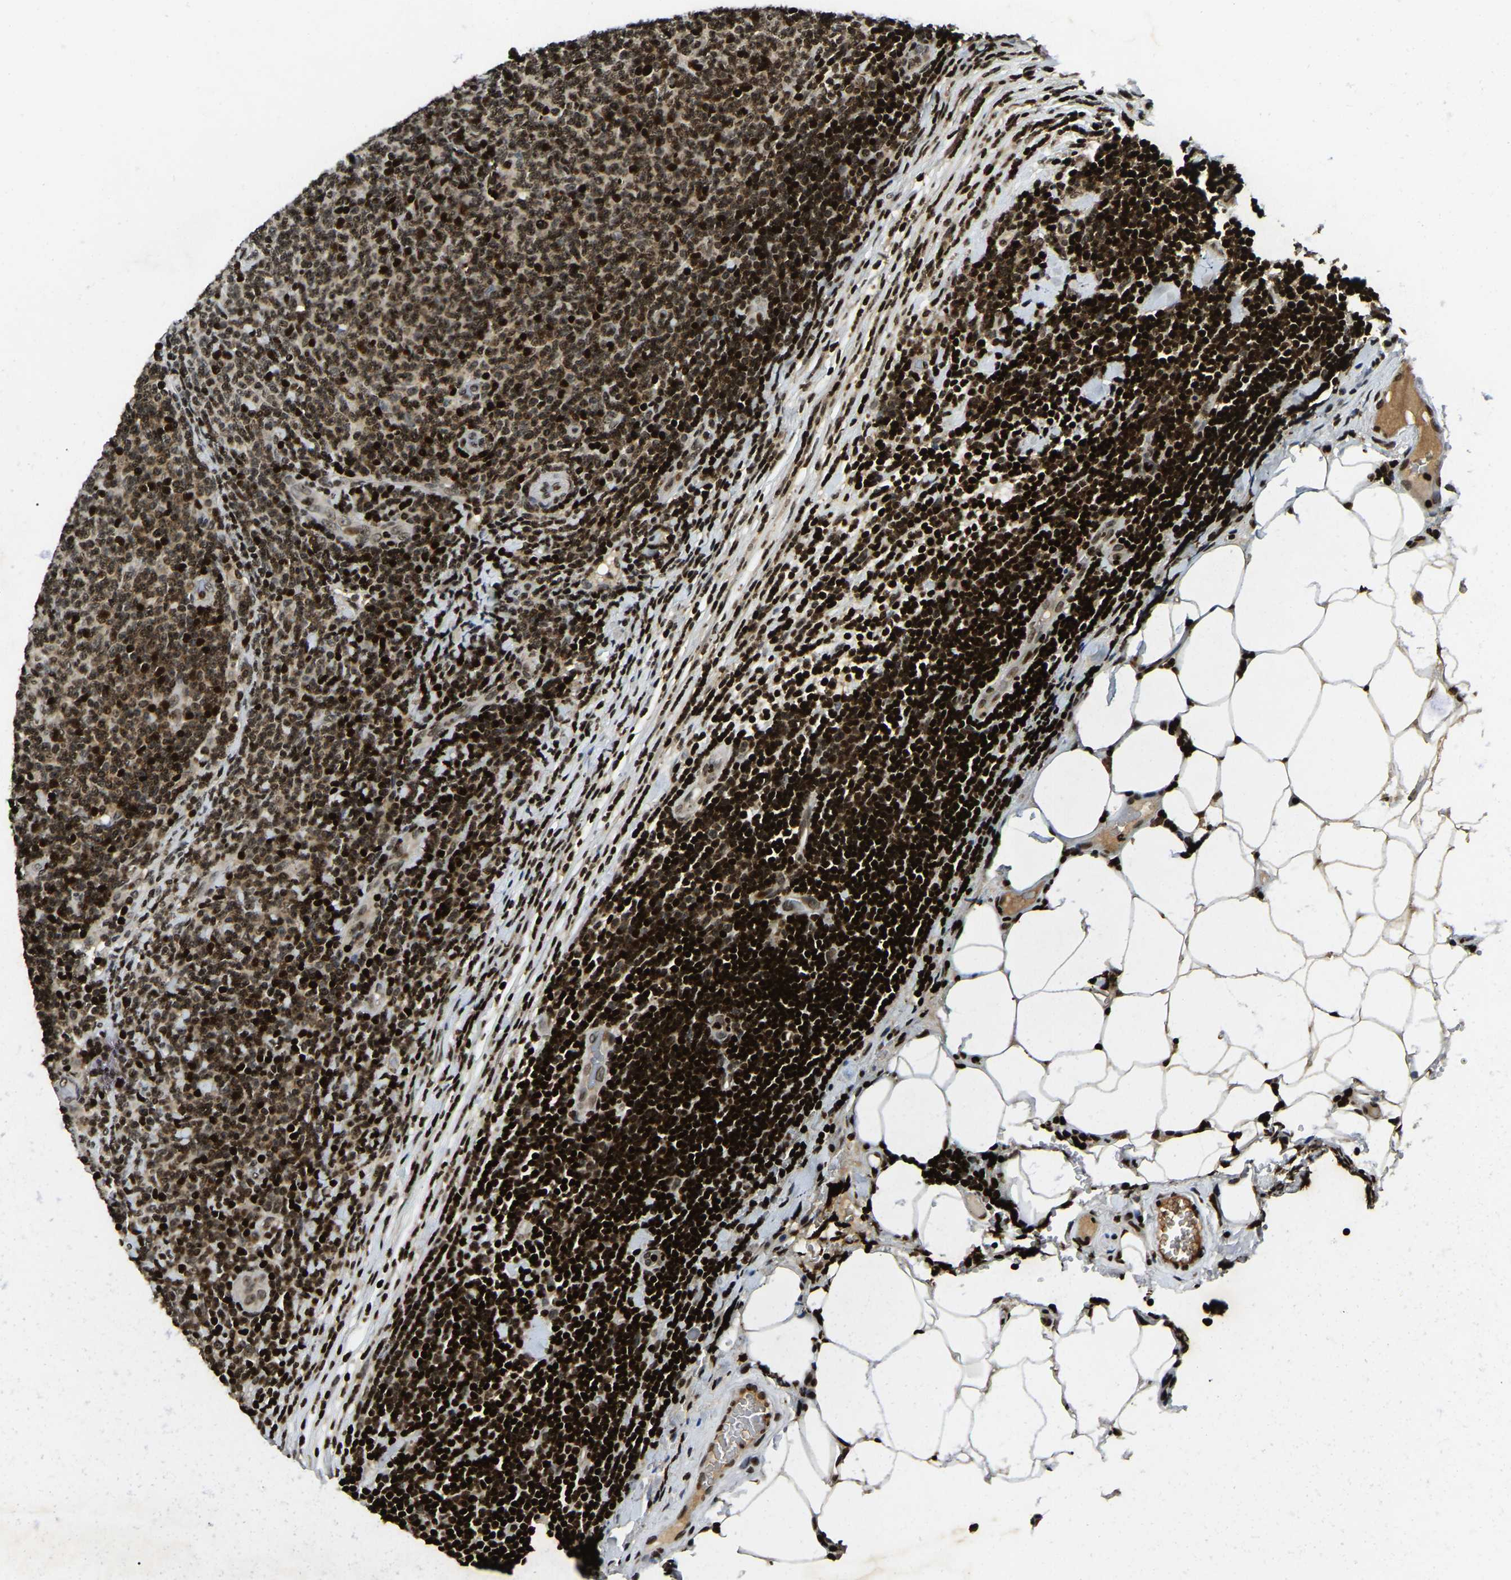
{"staining": {"intensity": "moderate", "quantity": ">75%", "location": "nuclear"}, "tissue": "lymphoma", "cell_type": "Tumor cells", "image_type": "cancer", "snomed": [{"axis": "morphology", "description": "Malignant lymphoma, non-Hodgkin's type, Low grade"}, {"axis": "topography", "description": "Lymph node"}], "caption": "Immunohistochemical staining of human malignant lymphoma, non-Hodgkin's type (low-grade) displays medium levels of moderate nuclear staining in about >75% of tumor cells.", "gene": "LRRC61", "patient": {"sex": "male", "age": 66}}